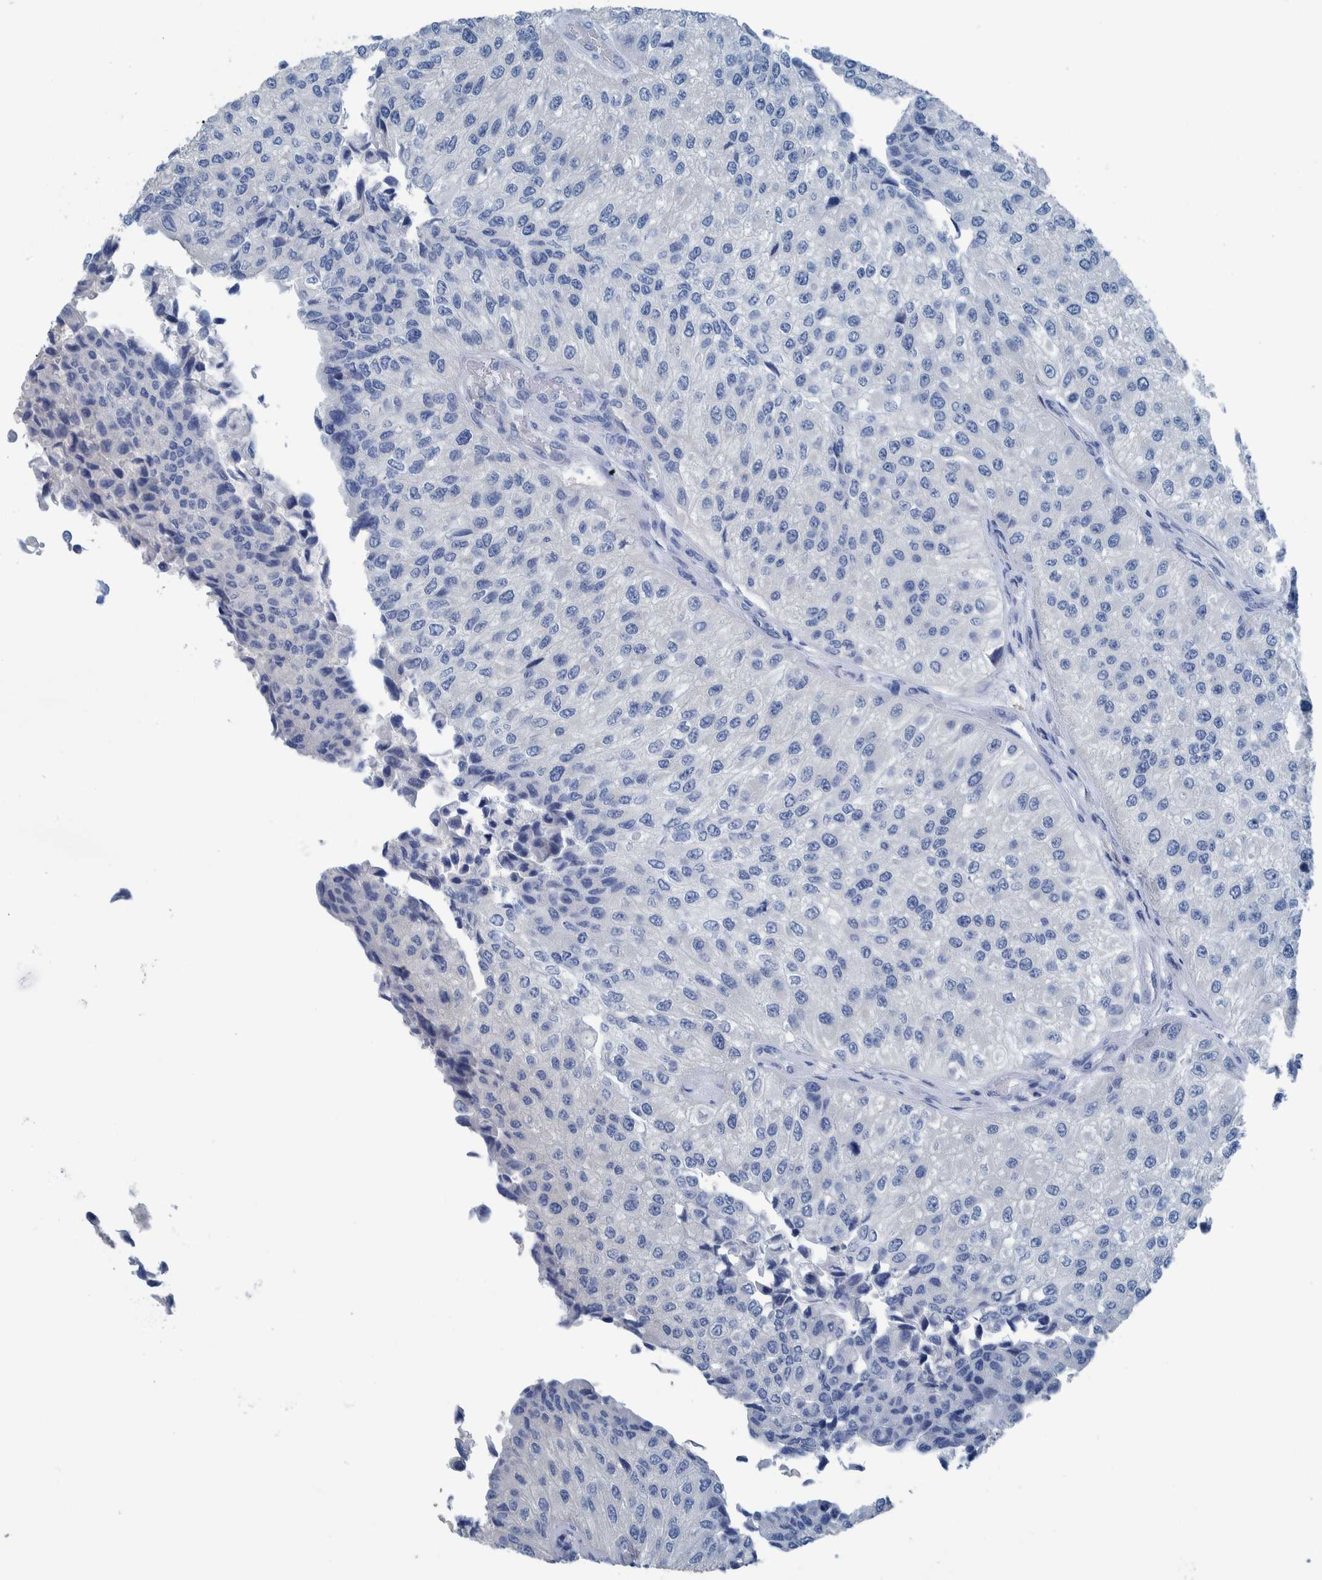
{"staining": {"intensity": "negative", "quantity": "none", "location": "none"}, "tissue": "urothelial cancer", "cell_type": "Tumor cells", "image_type": "cancer", "snomed": [{"axis": "morphology", "description": "Urothelial carcinoma, High grade"}, {"axis": "topography", "description": "Kidney"}, {"axis": "topography", "description": "Urinary bladder"}], "caption": "An image of high-grade urothelial carcinoma stained for a protein shows no brown staining in tumor cells. Nuclei are stained in blue.", "gene": "IDO1", "patient": {"sex": "male", "age": 77}}